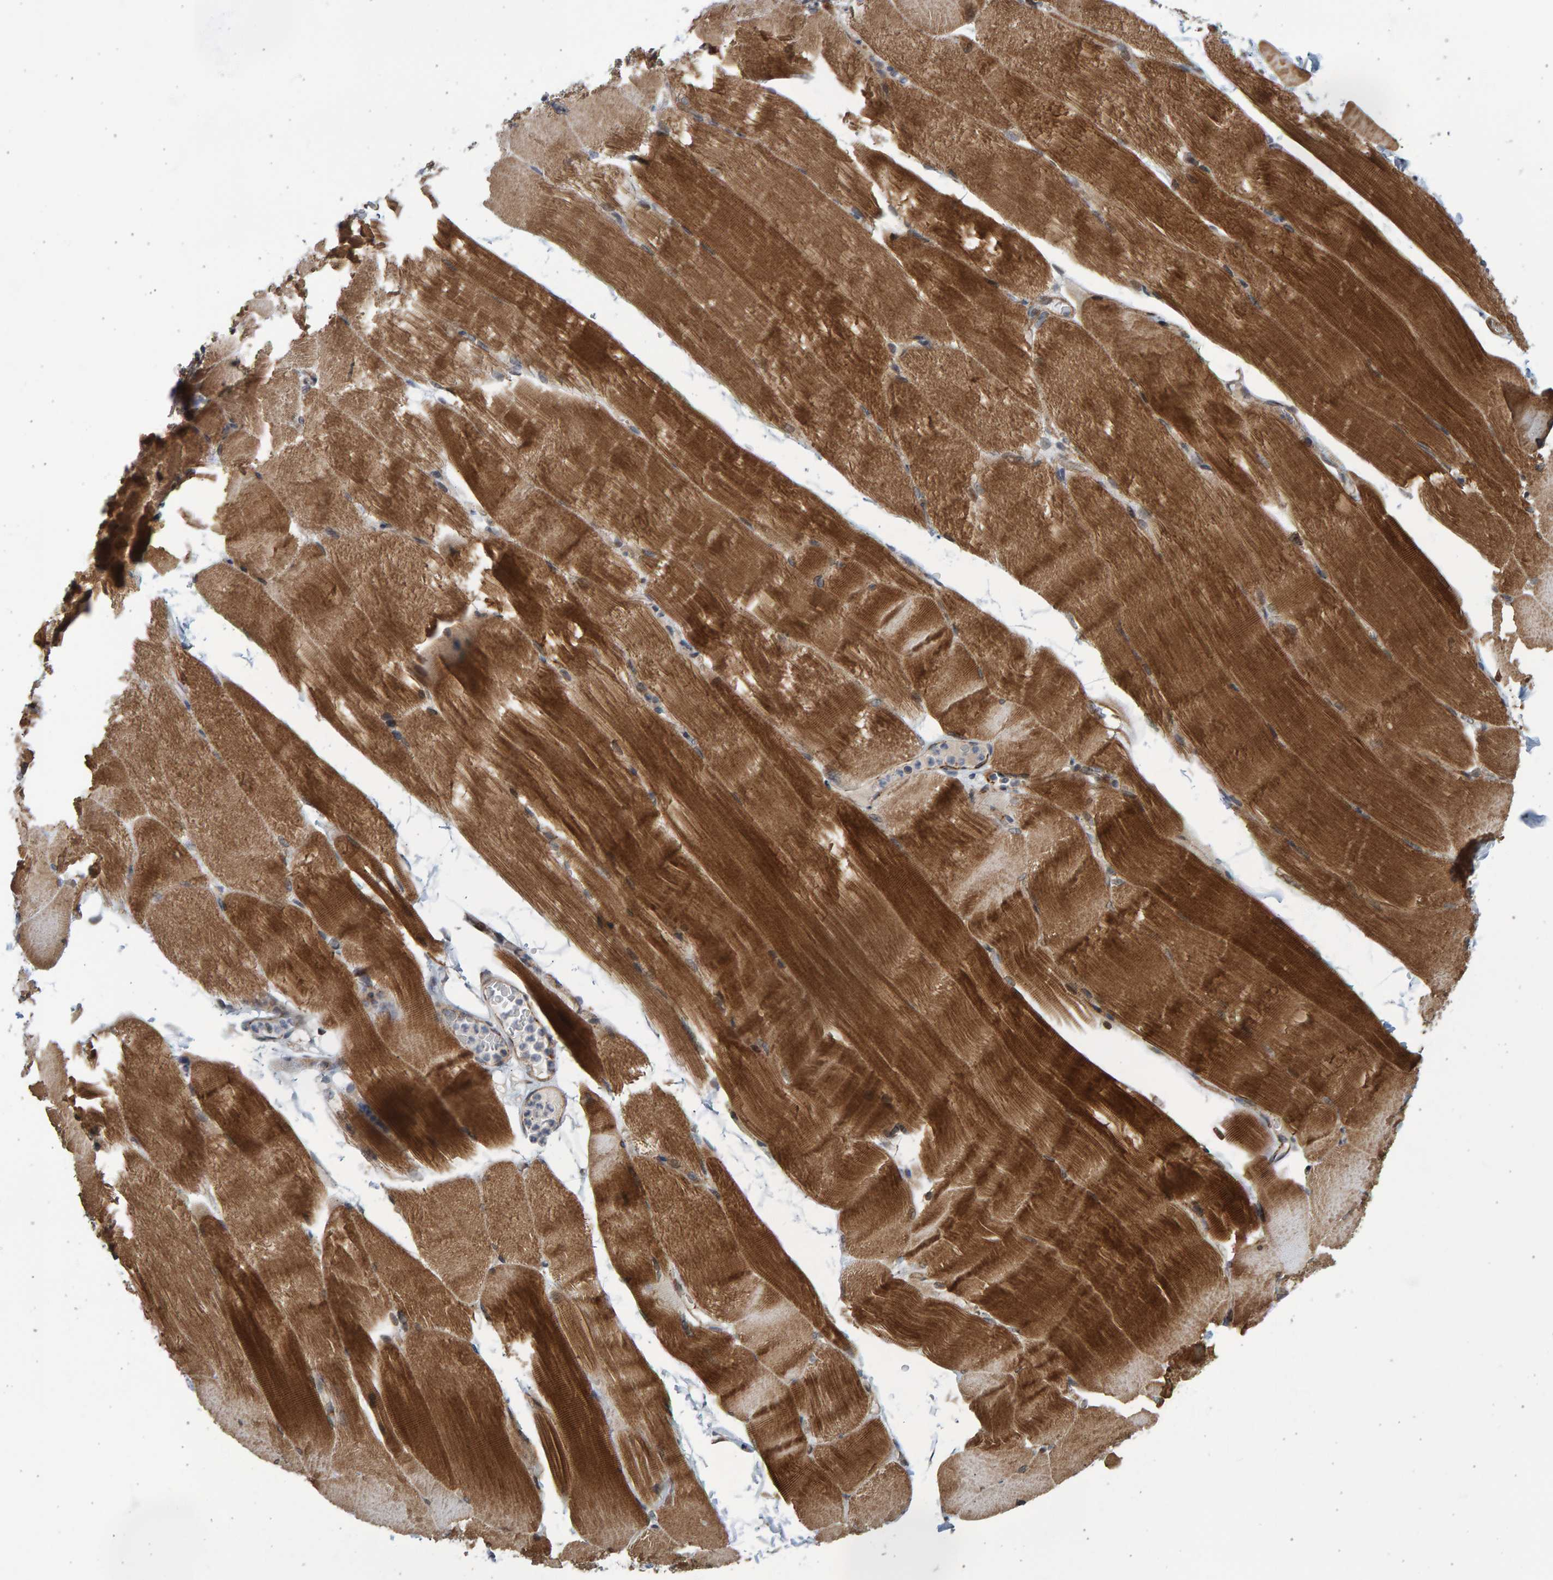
{"staining": {"intensity": "moderate", "quantity": ">75%", "location": "cytoplasmic/membranous"}, "tissue": "skeletal muscle", "cell_type": "Myocytes", "image_type": "normal", "snomed": [{"axis": "morphology", "description": "Normal tissue, NOS"}, {"axis": "topography", "description": "Skeletal muscle"}, {"axis": "topography", "description": "Parathyroid gland"}], "caption": "An image of human skeletal muscle stained for a protein demonstrates moderate cytoplasmic/membranous brown staining in myocytes. The staining is performed using DAB (3,3'-diaminobenzidine) brown chromogen to label protein expression. The nuclei are counter-stained blue using hematoxylin.", "gene": "LRBA", "patient": {"sex": "female", "age": 37}}